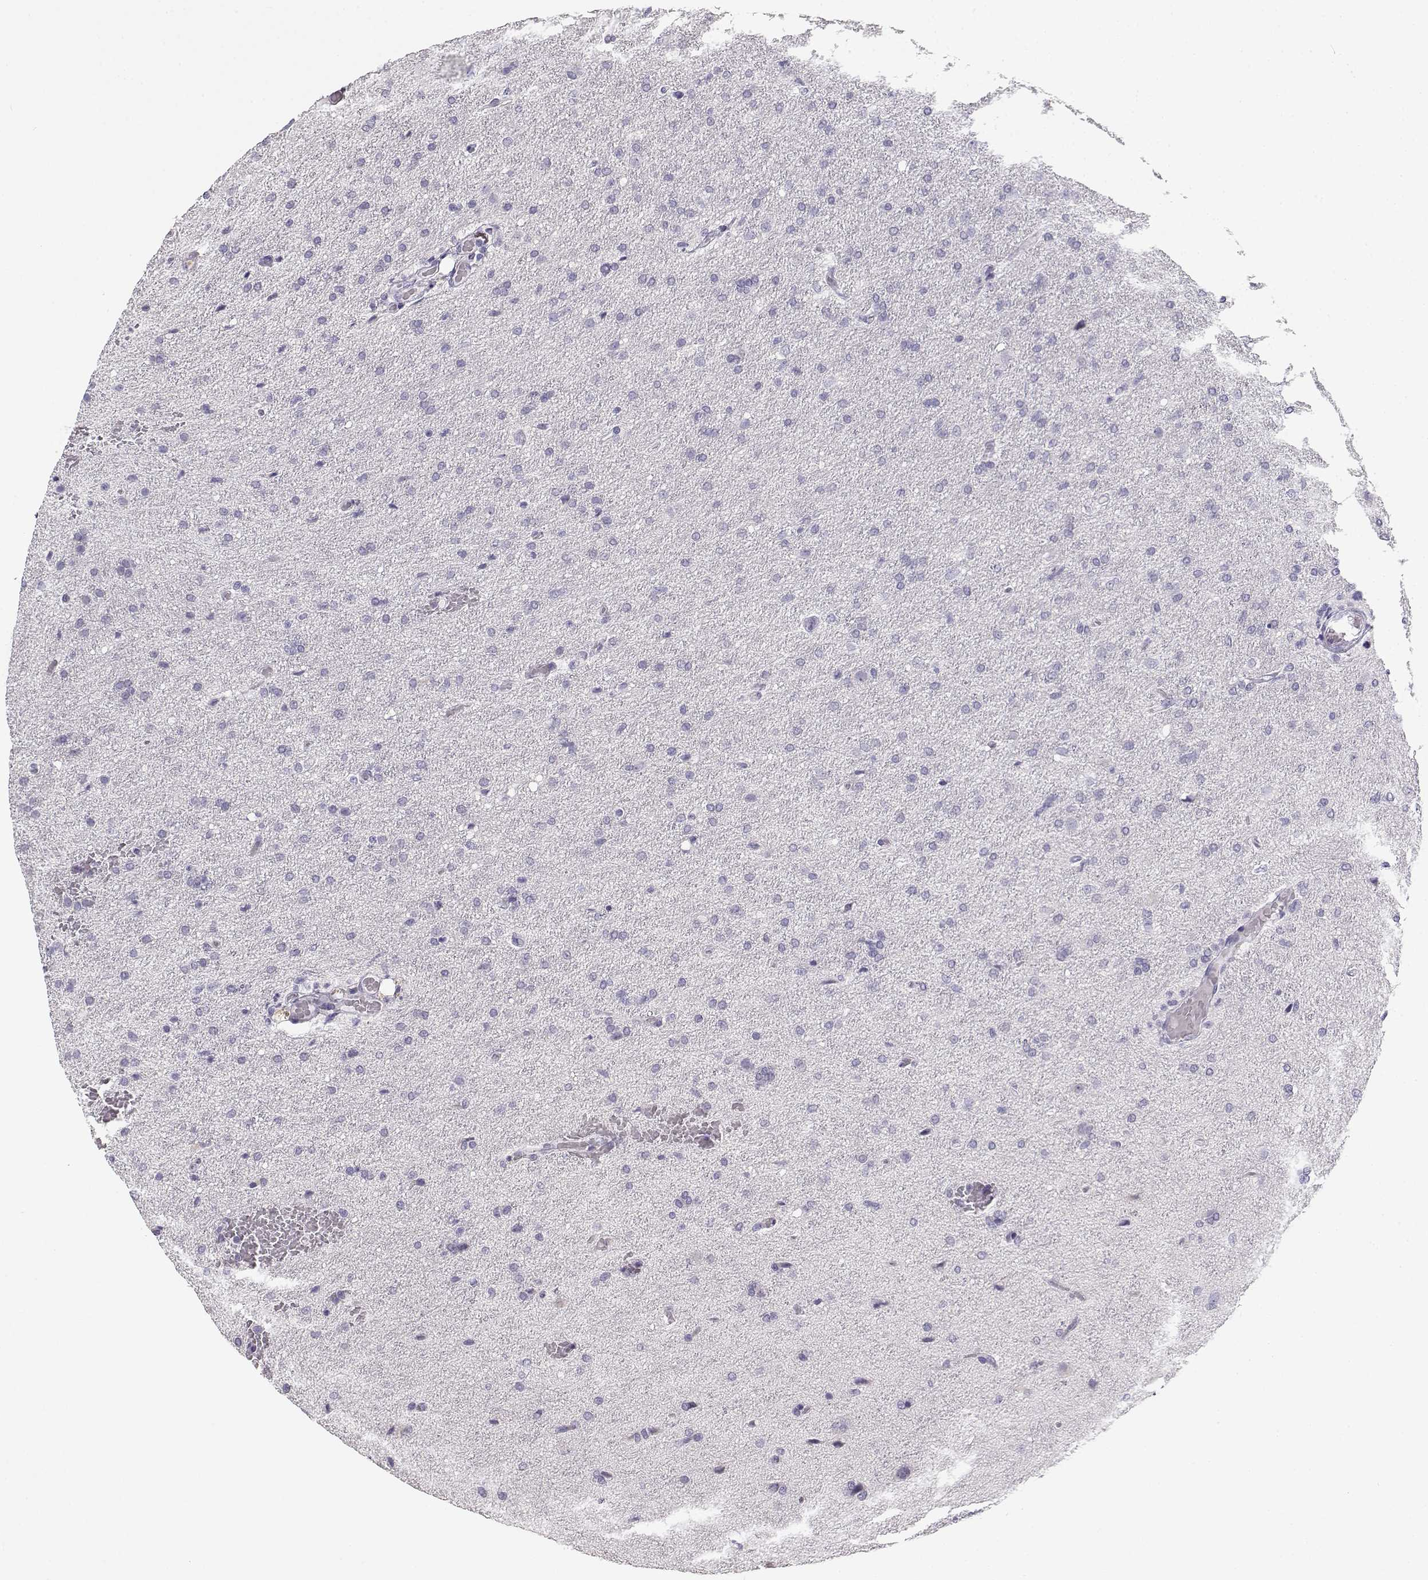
{"staining": {"intensity": "negative", "quantity": "none", "location": "none"}, "tissue": "glioma", "cell_type": "Tumor cells", "image_type": "cancer", "snomed": [{"axis": "morphology", "description": "Glioma, malignant, High grade"}, {"axis": "topography", "description": "Brain"}], "caption": "DAB immunohistochemical staining of malignant glioma (high-grade) reveals no significant positivity in tumor cells.", "gene": "NUTM1", "patient": {"sex": "male", "age": 68}}